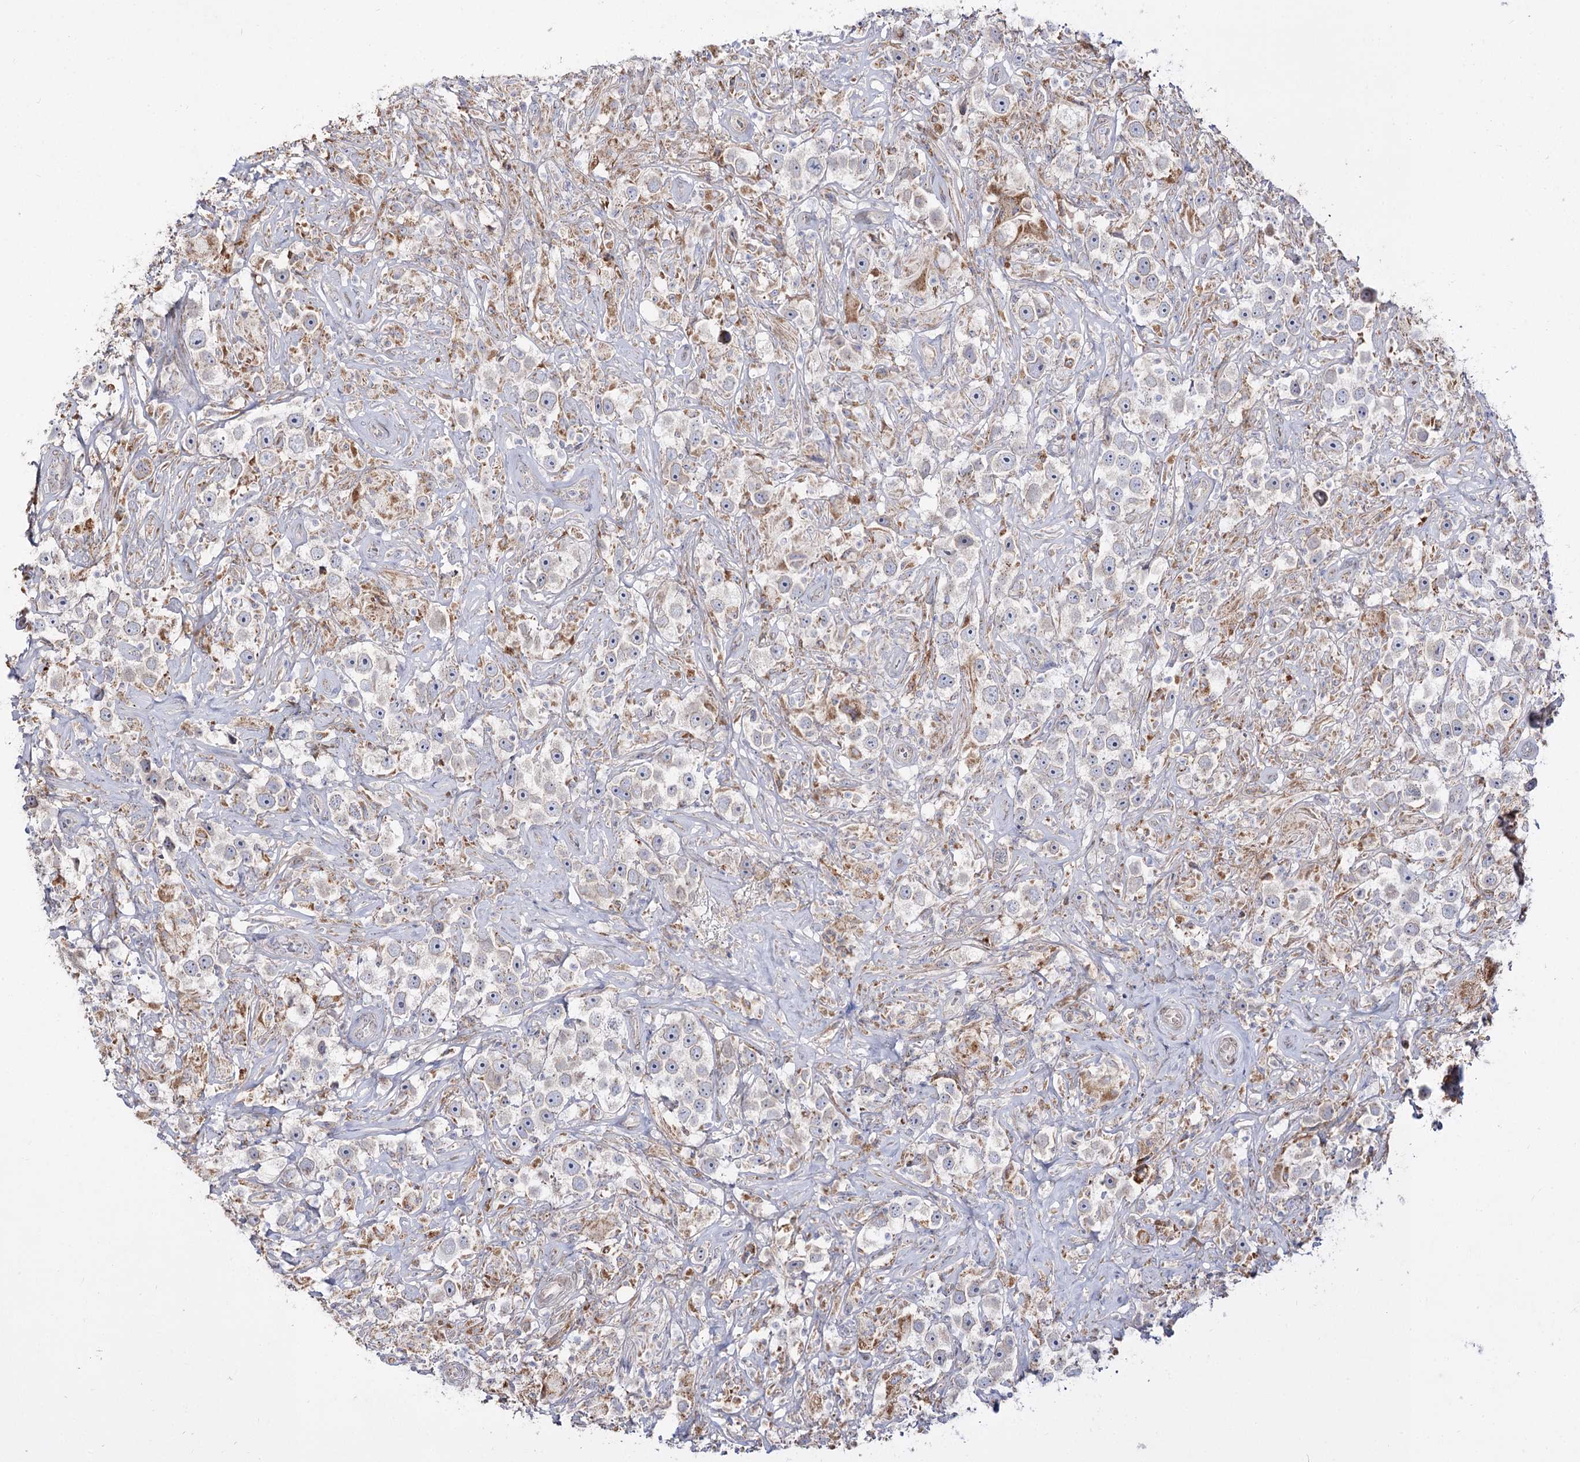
{"staining": {"intensity": "weak", "quantity": "25%-75%", "location": "cytoplasmic/membranous"}, "tissue": "testis cancer", "cell_type": "Tumor cells", "image_type": "cancer", "snomed": [{"axis": "morphology", "description": "Seminoma, NOS"}, {"axis": "topography", "description": "Testis"}], "caption": "A low amount of weak cytoplasmic/membranous expression is seen in about 25%-75% of tumor cells in testis cancer tissue. (DAB (3,3'-diaminobenzidine) = brown stain, brightfield microscopy at high magnification).", "gene": "C11orf80", "patient": {"sex": "male", "age": 49}}